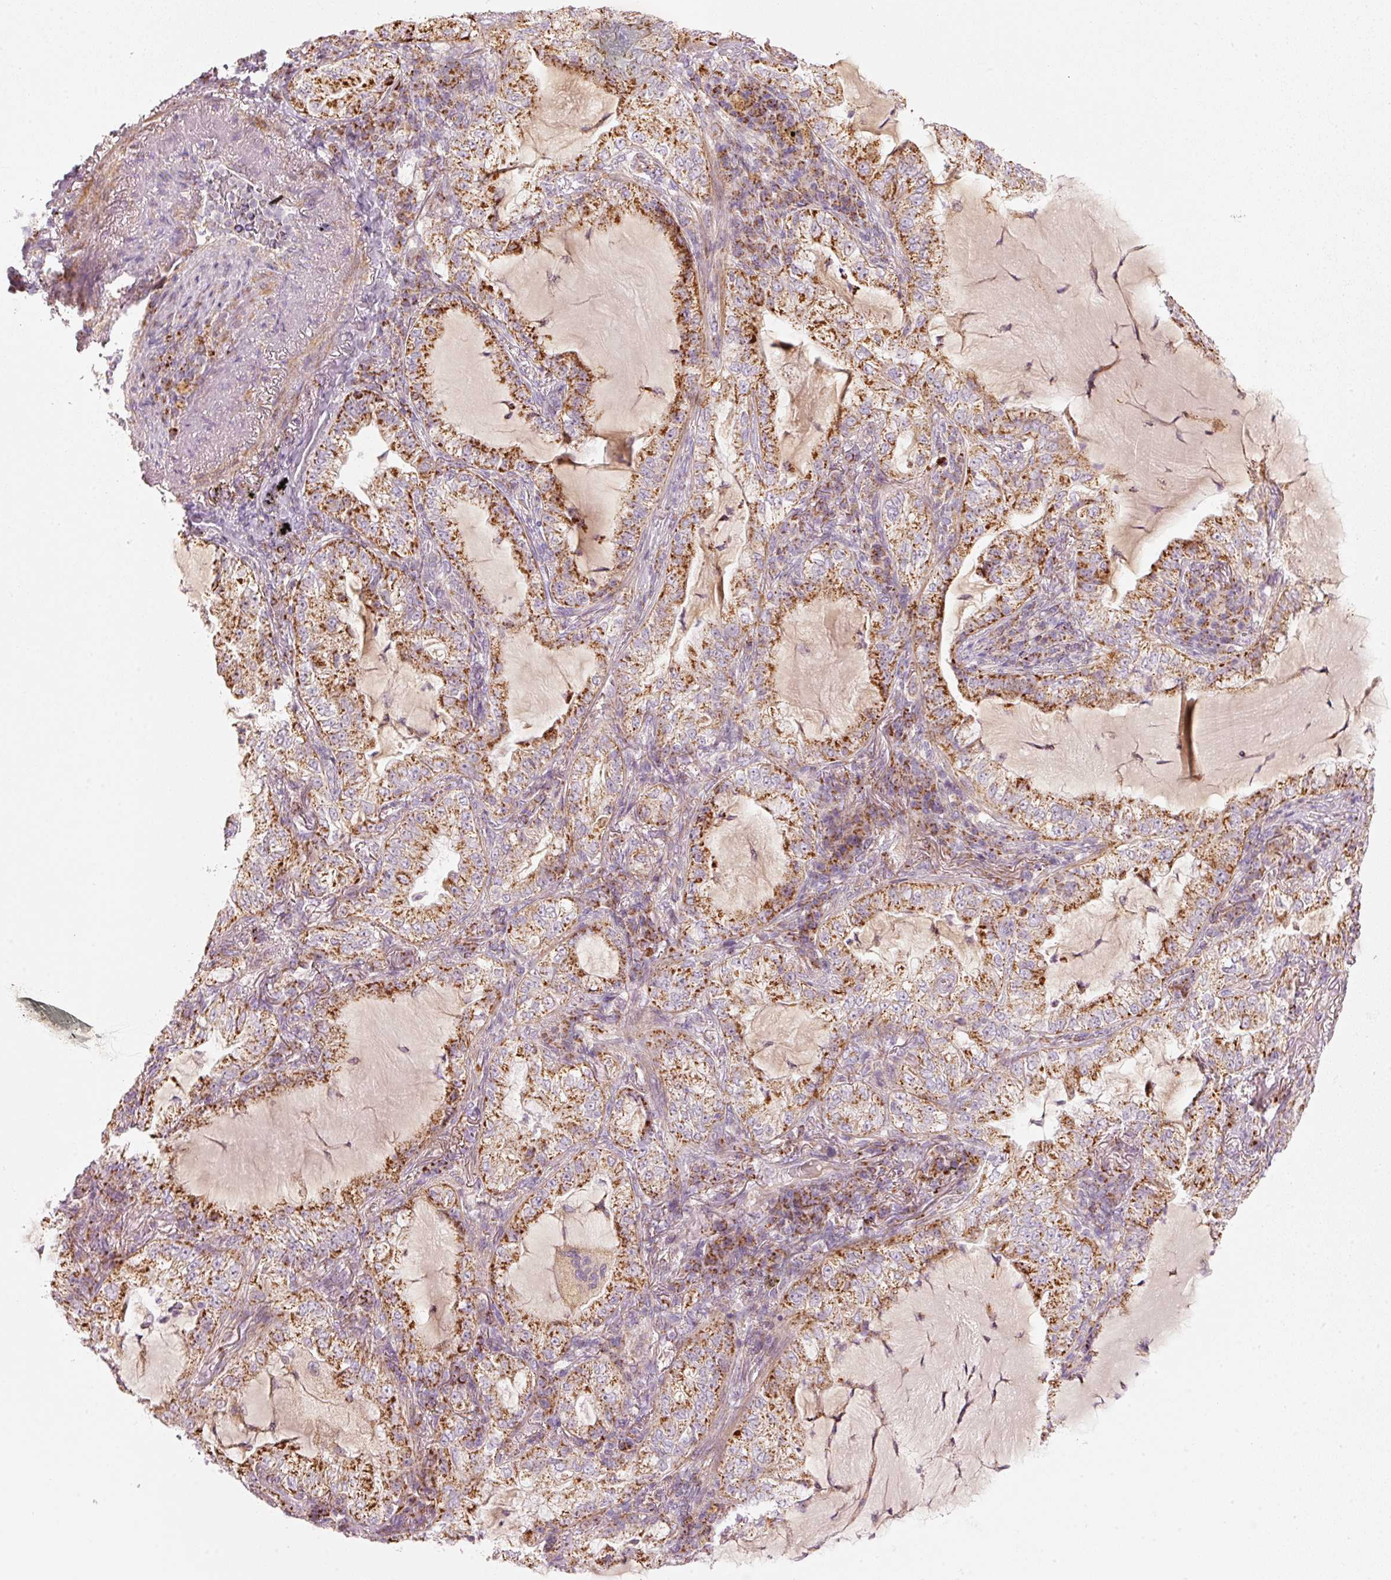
{"staining": {"intensity": "strong", "quantity": ">75%", "location": "cytoplasmic/membranous"}, "tissue": "lung cancer", "cell_type": "Tumor cells", "image_type": "cancer", "snomed": [{"axis": "morphology", "description": "Adenocarcinoma, NOS"}, {"axis": "topography", "description": "Lung"}], "caption": "IHC (DAB (3,3'-diaminobenzidine)) staining of human lung cancer (adenocarcinoma) shows strong cytoplasmic/membranous protein expression in about >75% of tumor cells.", "gene": "C17orf98", "patient": {"sex": "female", "age": 73}}